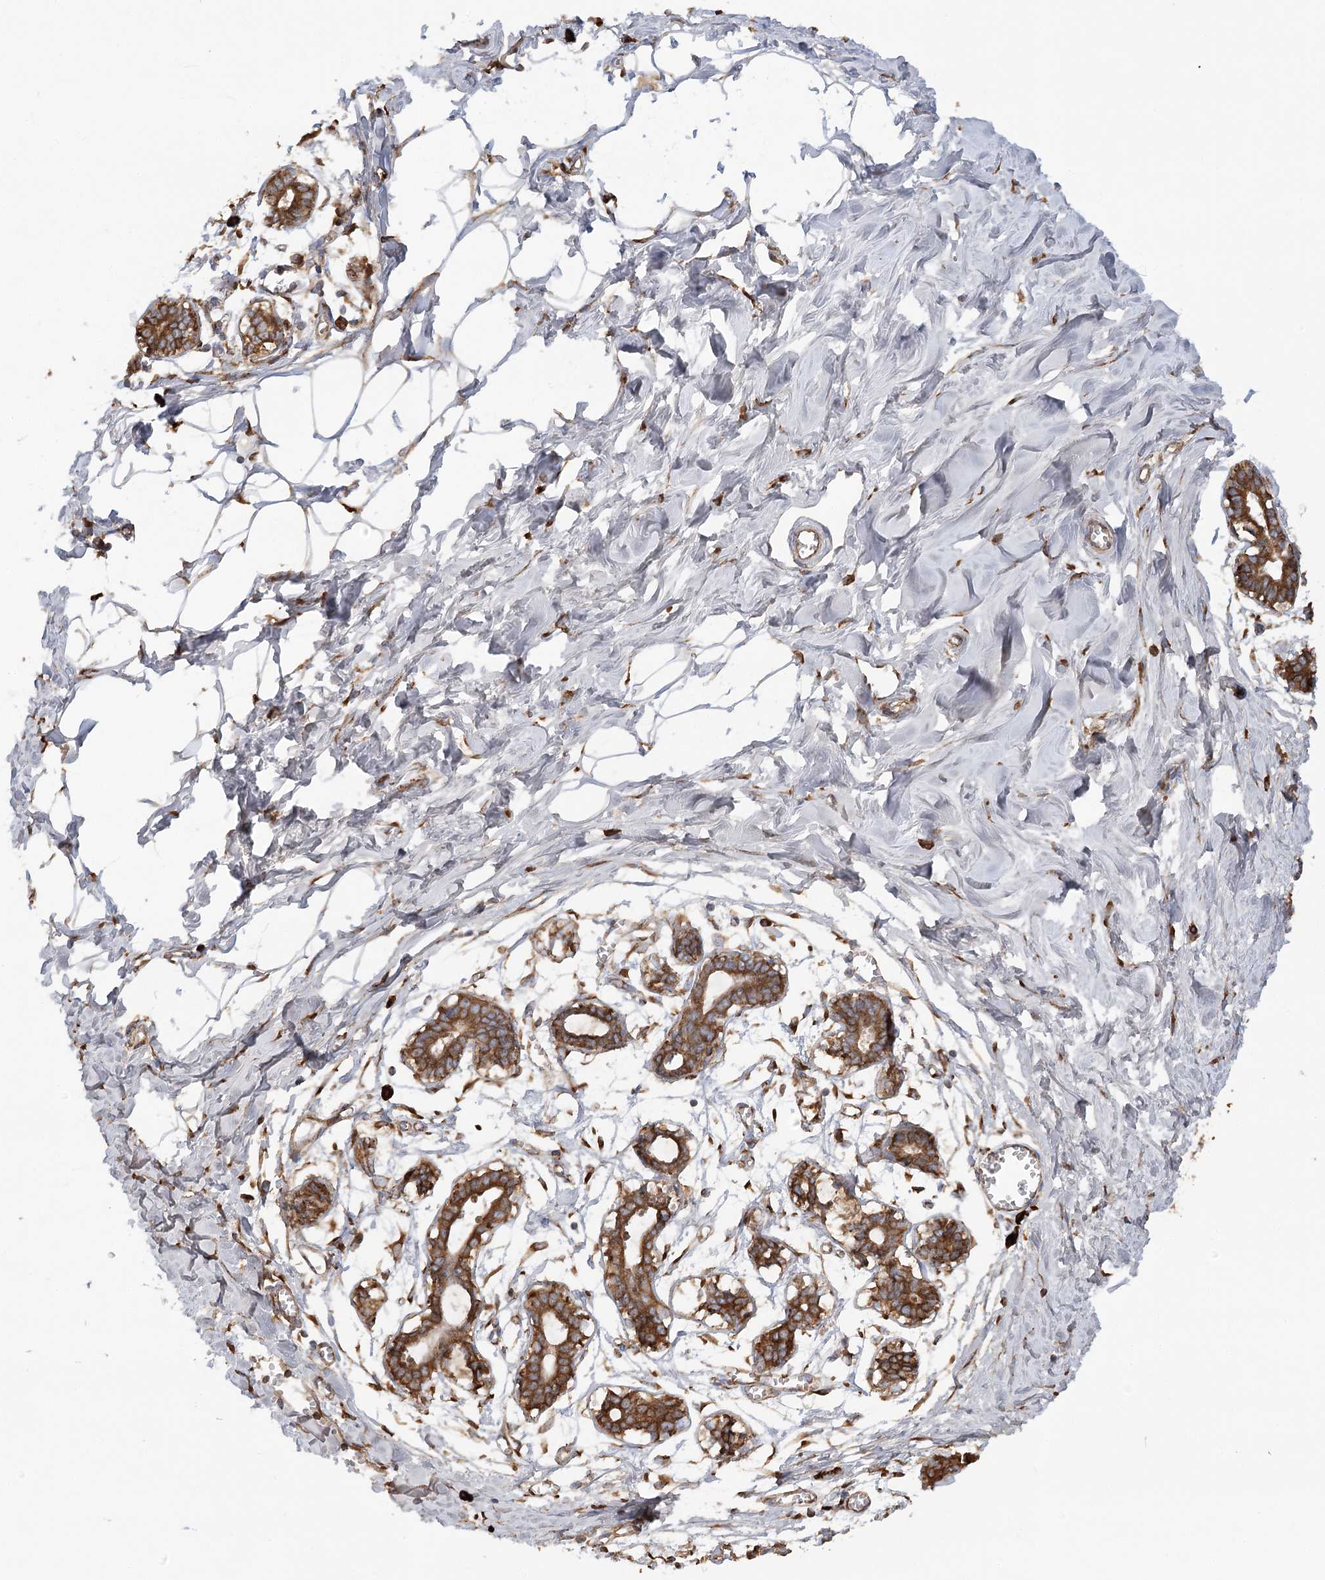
{"staining": {"intensity": "moderate", "quantity": "<25%", "location": "cytoplasmic/membranous"}, "tissue": "breast", "cell_type": "Adipocytes", "image_type": "normal", "snomed": [{"axis": "morphology", "description": "Normal tissue, NOS"}, {"axis": "topography", "description": "Breast"}], "caption": "Breast was stained to show a protein in brown. There is low levels of moderate cytoplasmic/membranous staining in approximately <25% of adipocytes. (Brightfield microscopy of DAB IHC at high magnification).", "gene": "ACAP2", "patient": {"sex": "female", "age": 27}}